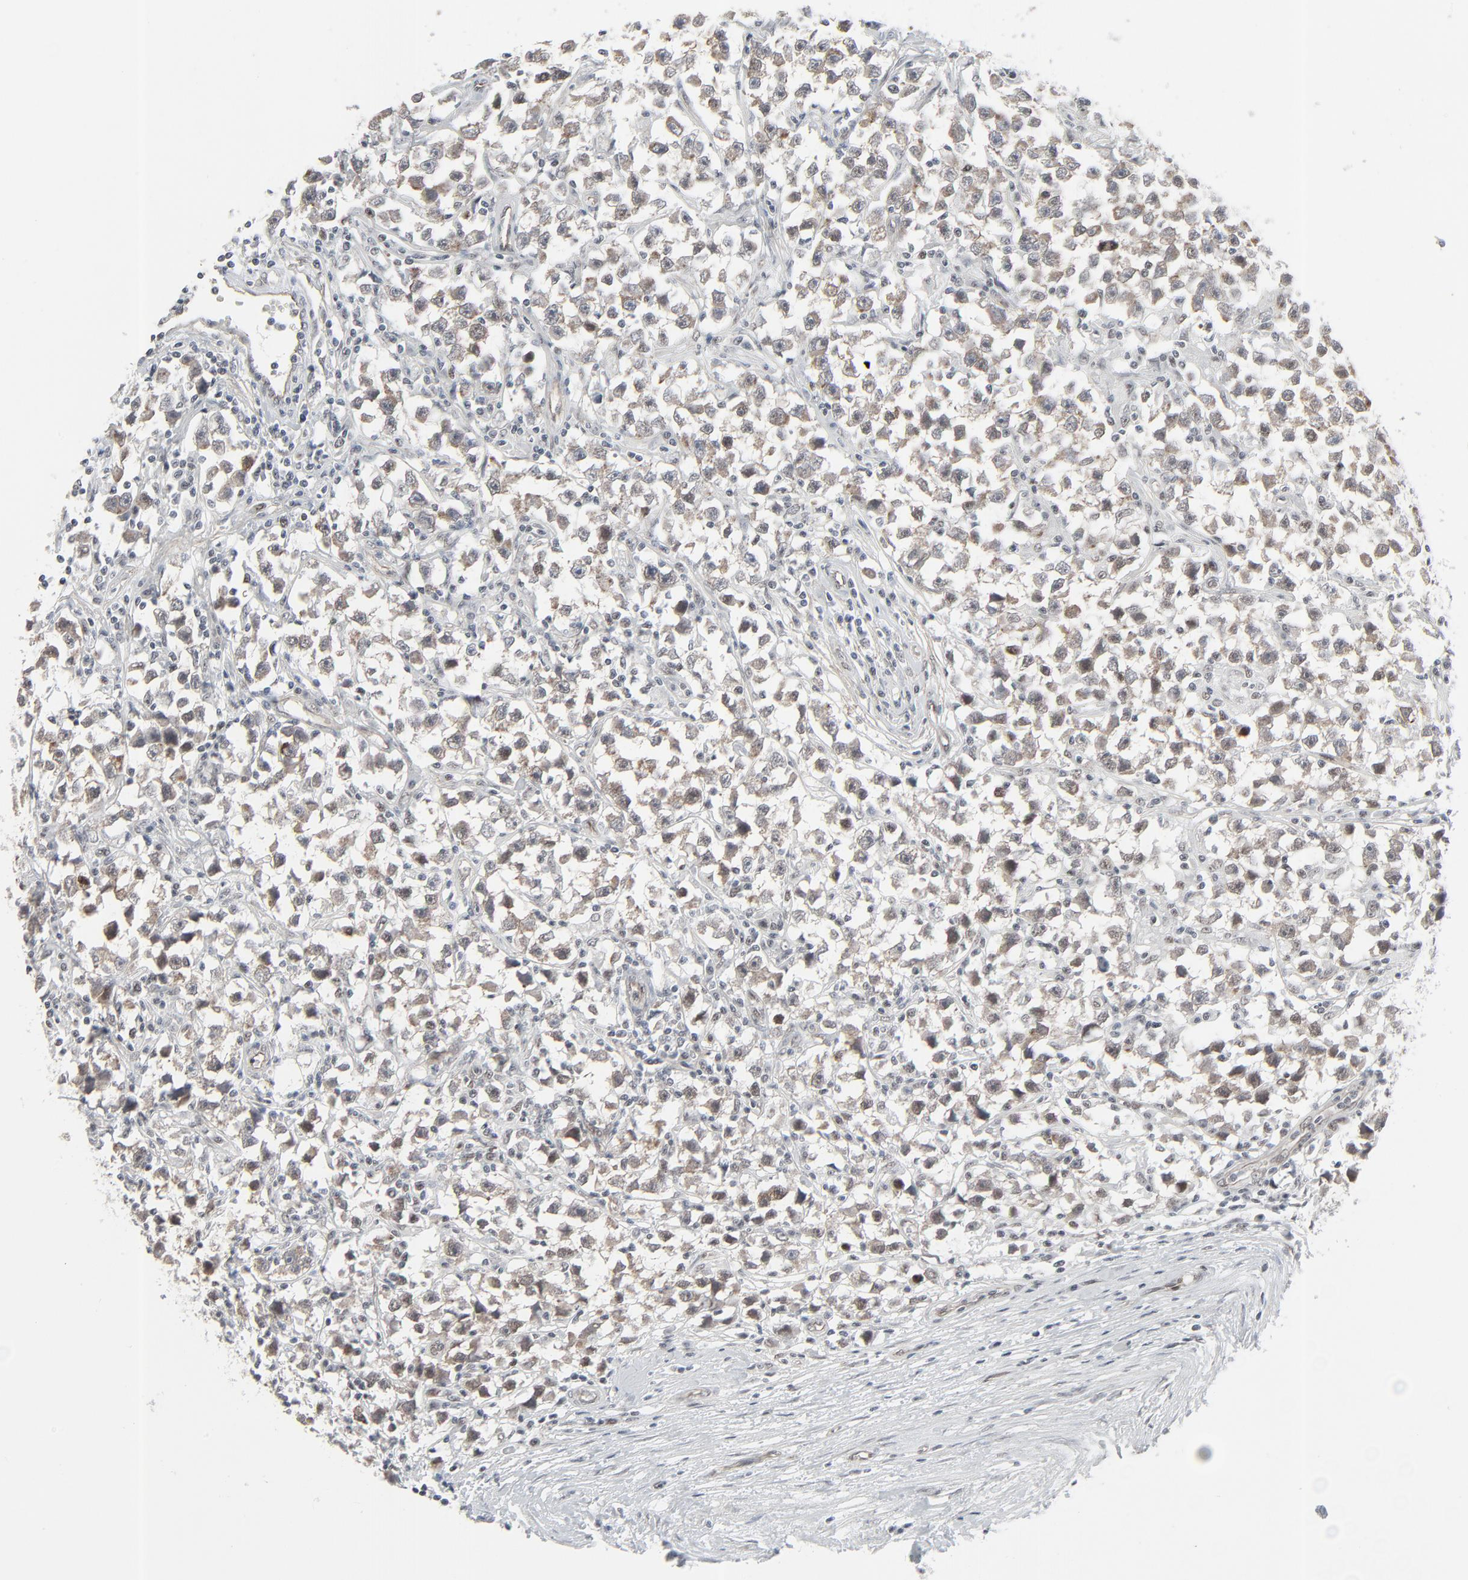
{"staining": {"intensity": "moderate", "quantity": "25%-75%", "location": "cytoplasmic/membranous,nuclear"}, "tissue": "testis cancer", "cell_type": "Tumor cells", "image_type": "cancer", "snomed": [{"axis": "morphology", "description": "Seminoma, NOS"}, {"axis": "topography", "description": "Testis"}], "caption": "A micrograph of human testis cancer (seminoma) stained for a protein demonstrates moderate cytoplasmic/membranous and nuclear brown staining in tumor cells.", "gene": "FBXO28", "patient": {"sex": "male", "age": 33}}